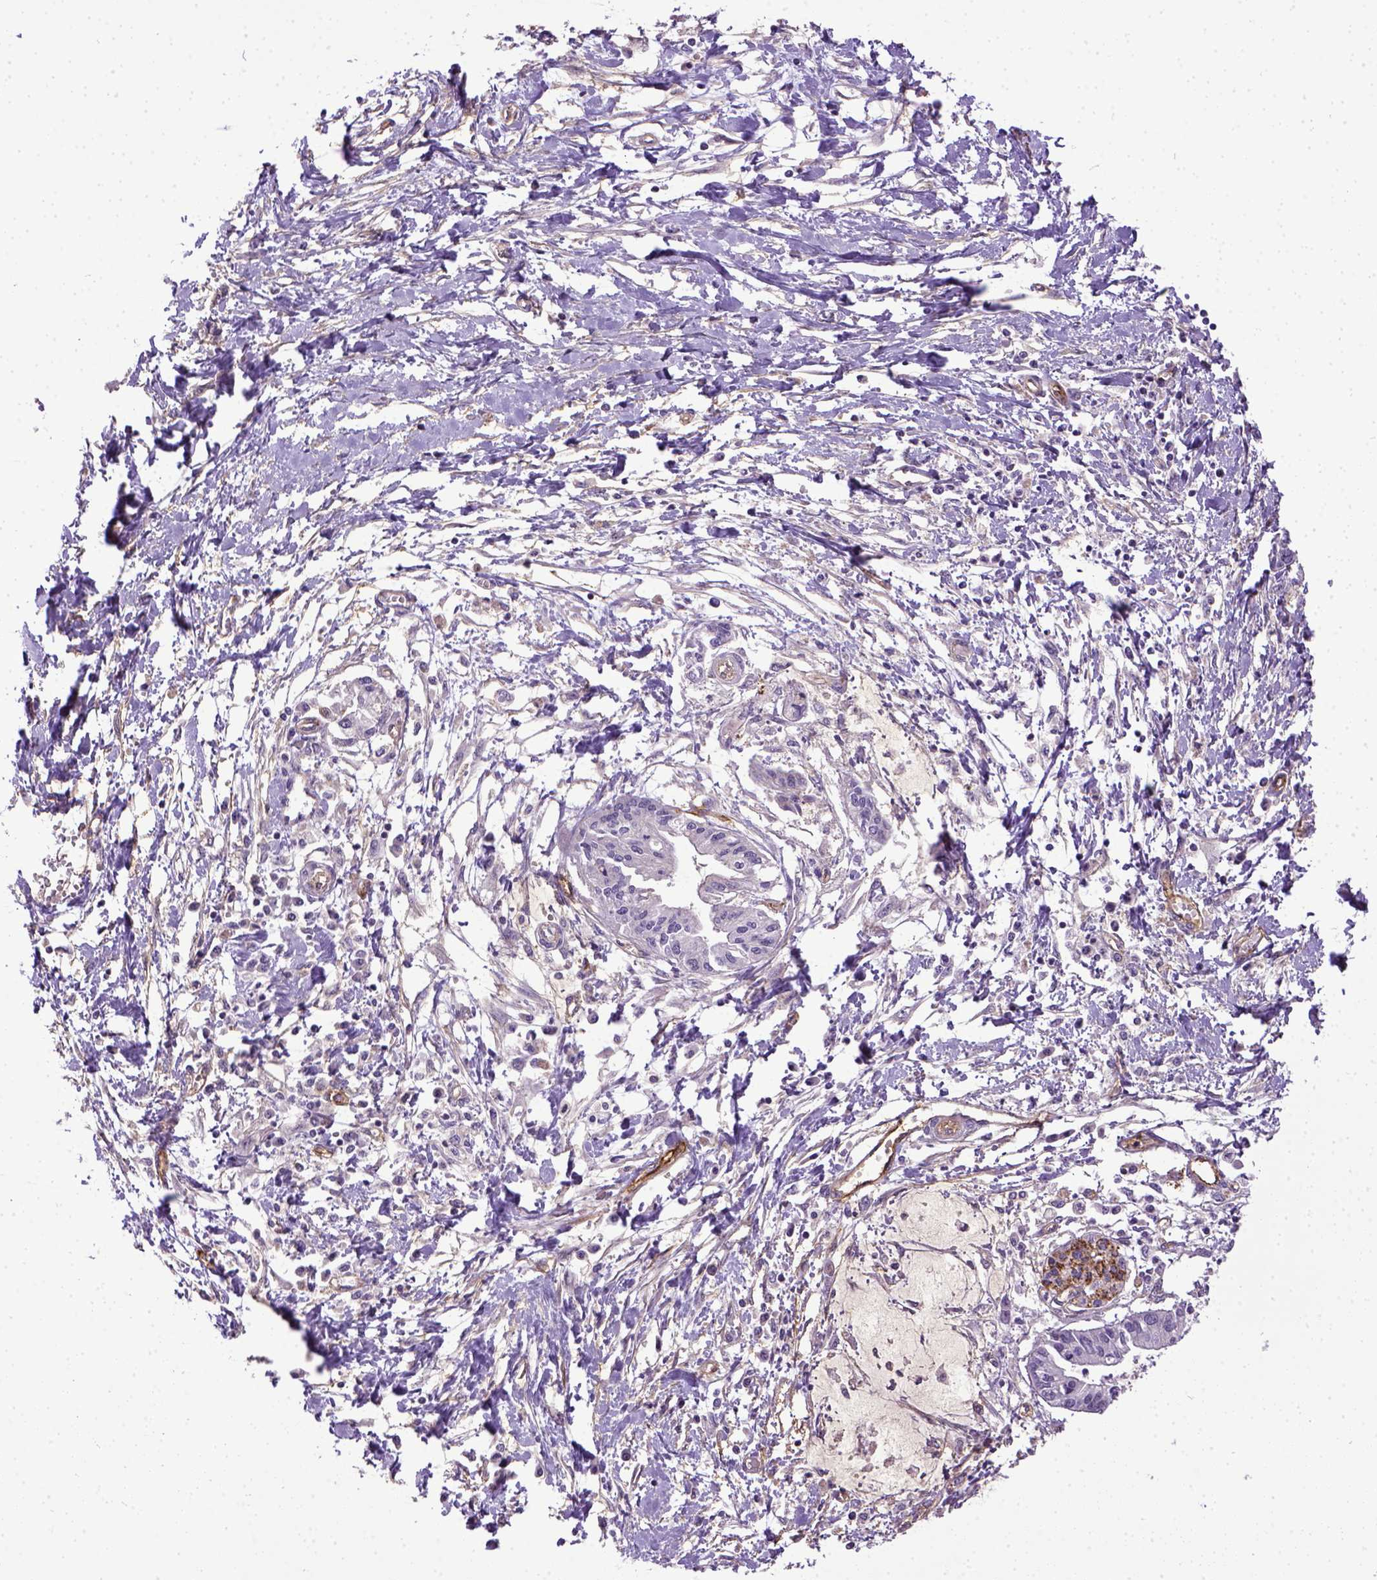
{"staining": {"intensity": "negative", "quantity": "none", "location": "none"}, "tissue": "pancreatic cancer", "cell_type": "Tumor cells", "image_type": "cancer", "snomed": [{"axis": "morphology", "description": "Adenocarcinoma, NOS"}, {"axis": "topography", "description": "Pancreas"}], "caption": "An image of human pancreatic cancer is negative for staining in tumor cells.", "gene": "ENG", "patient": {"sex": "male", "age": 60}}